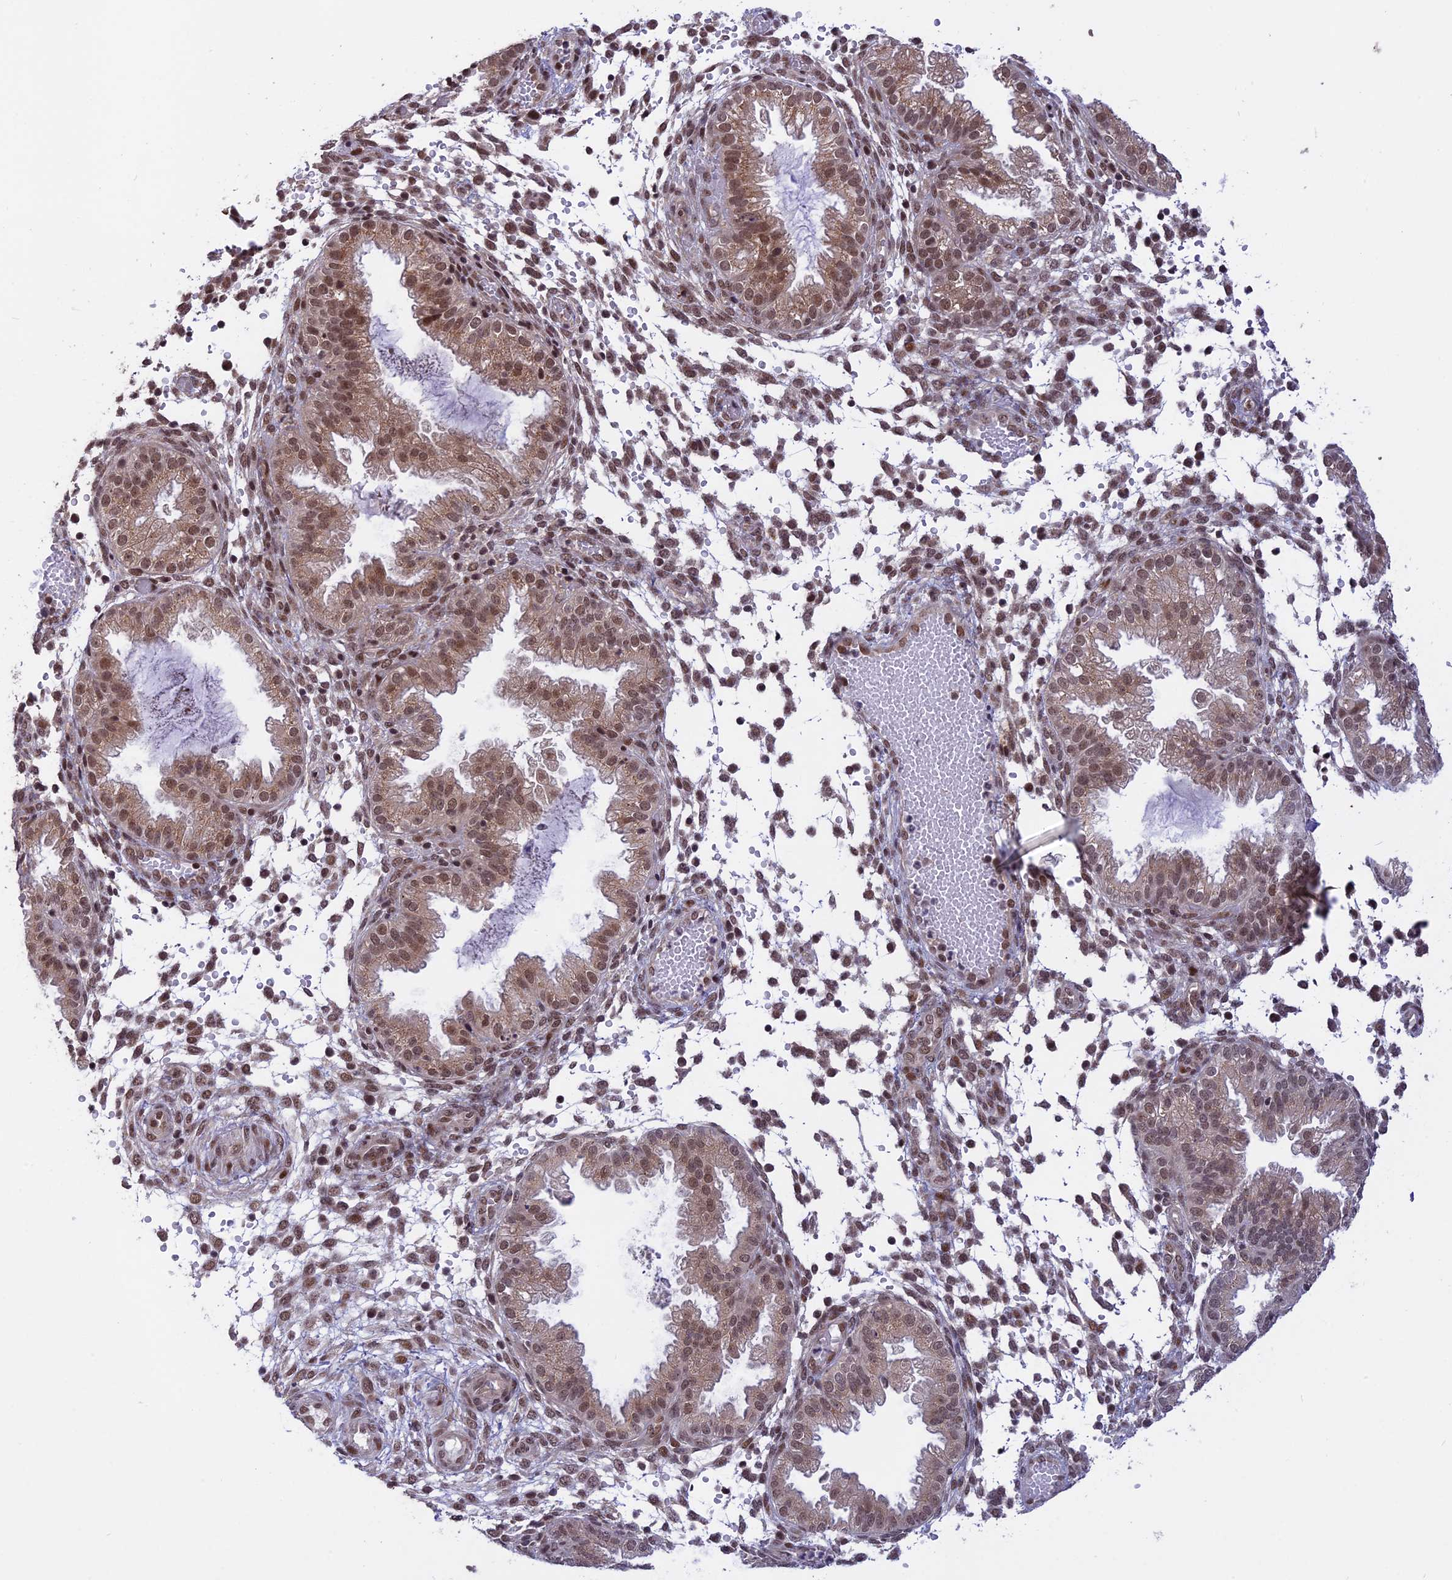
{"staining": {"intensity": "moderate", "quantity": "25%-75%", "location": "nuclear"}, "tissue": "endometrium", "cell_type": "Cells in endometrial stroma", "image_type": "normal", "snomed": [{"axis": "morphology", "description": "Normal tissue, NOS"}, {"axis": "topography", "description": "Endometrium"}], "caption": "Cells in endometrial stroma demonstrate medium levels of moderate nuclear positivity in approximately 25%-75% of cells in benign endometrium.", "gene": "POLR2C", "patient": {"sex": "female", "age": 33}}